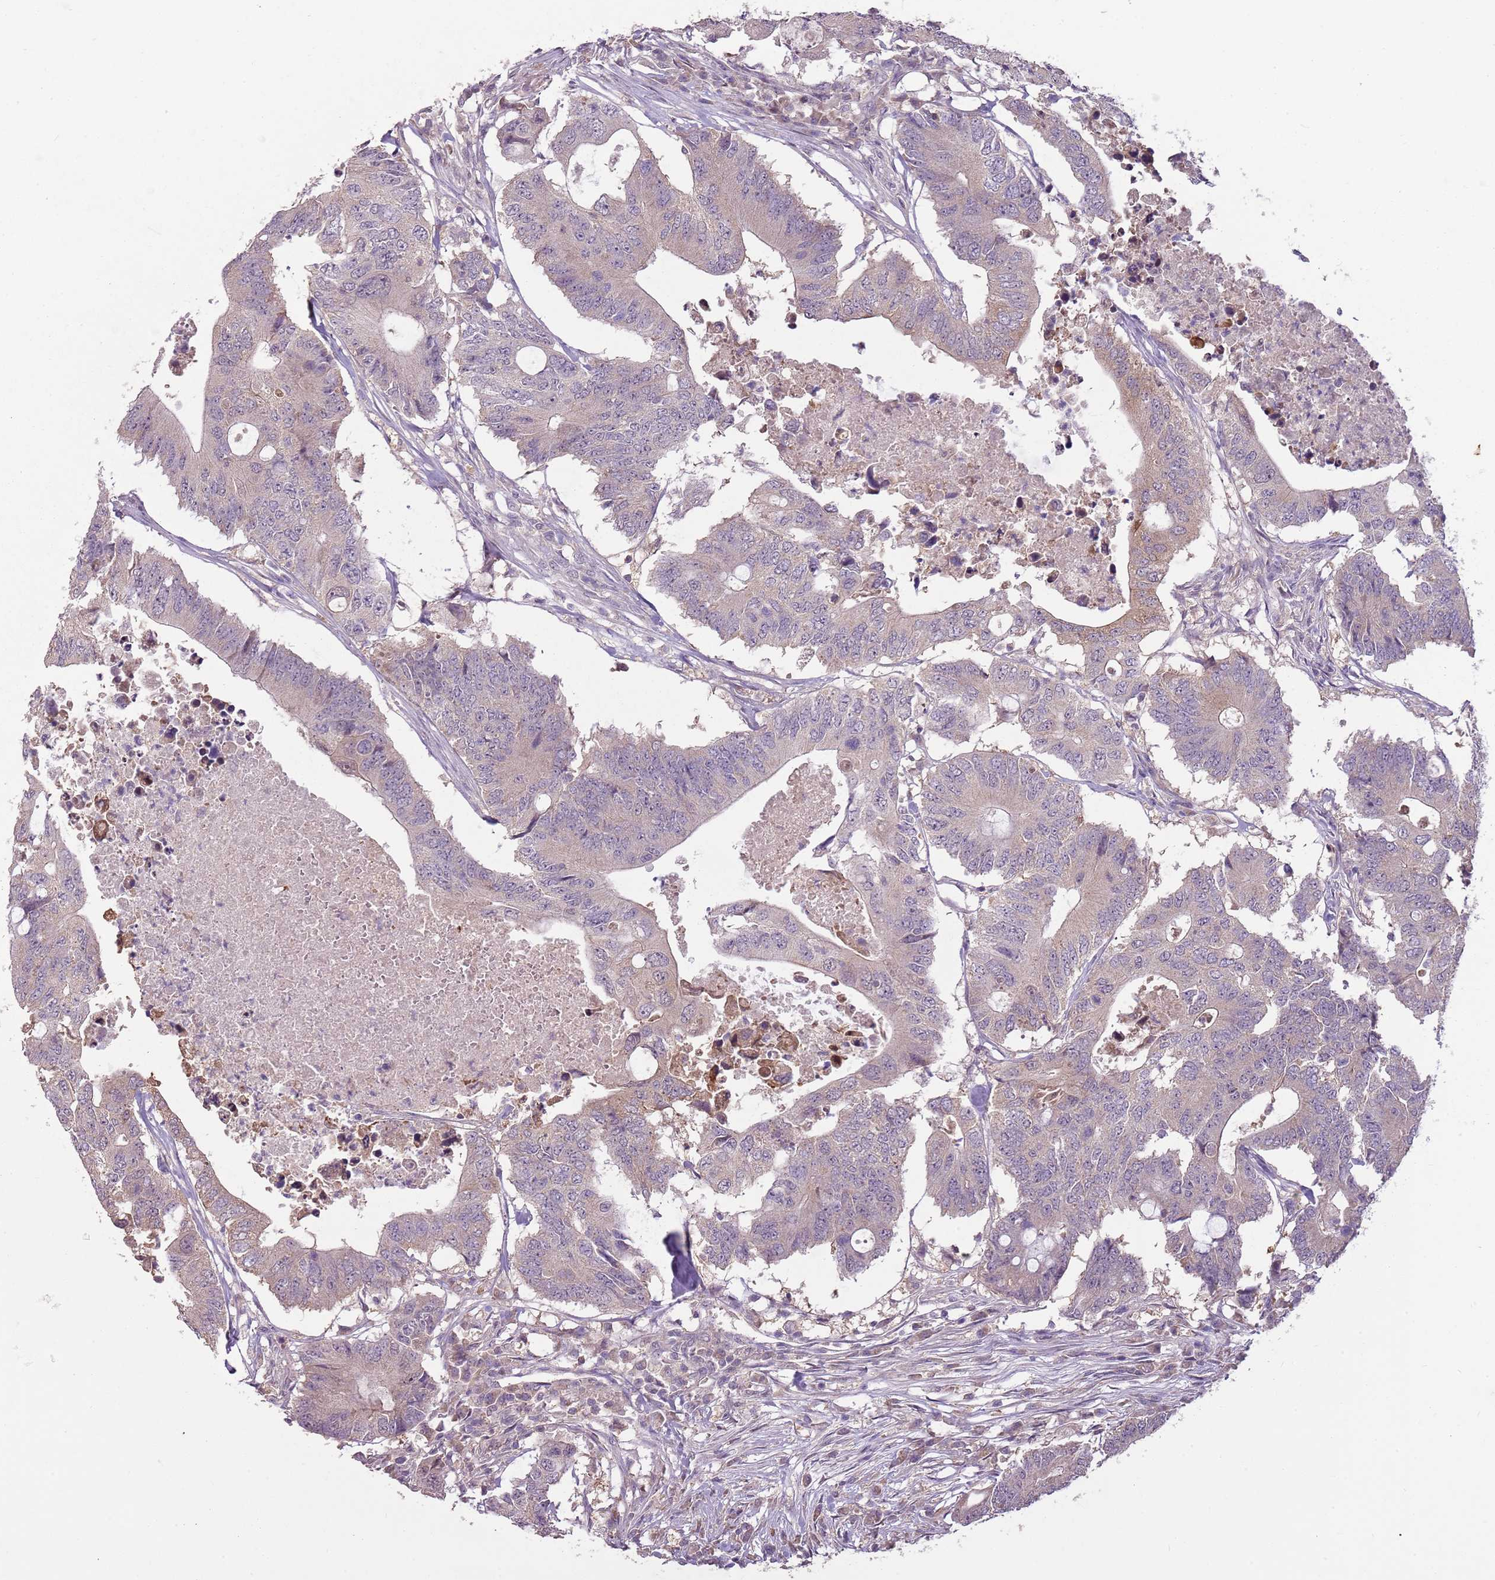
{"staining": {"intensity": "negative", "quantity": "none", "location": "none"}, "tissue": "colorectal cancer", "cell_type": "Tumor cells", "image_type": "cancer", "snomed": [{"axis": "morphology", "description": "Adenocarcinoma, NOS"}, {"axis": "topography", "description": "Colon"}], "caption": "Immunohistochemistry (IHC) photomicrograph of neoplastic tissue: colorectal cancer stained with DAB exhibits no significant protein staining in tumor cells.", "gene": "TEKT4", "patient": {"sex": "male", "age": 71}}